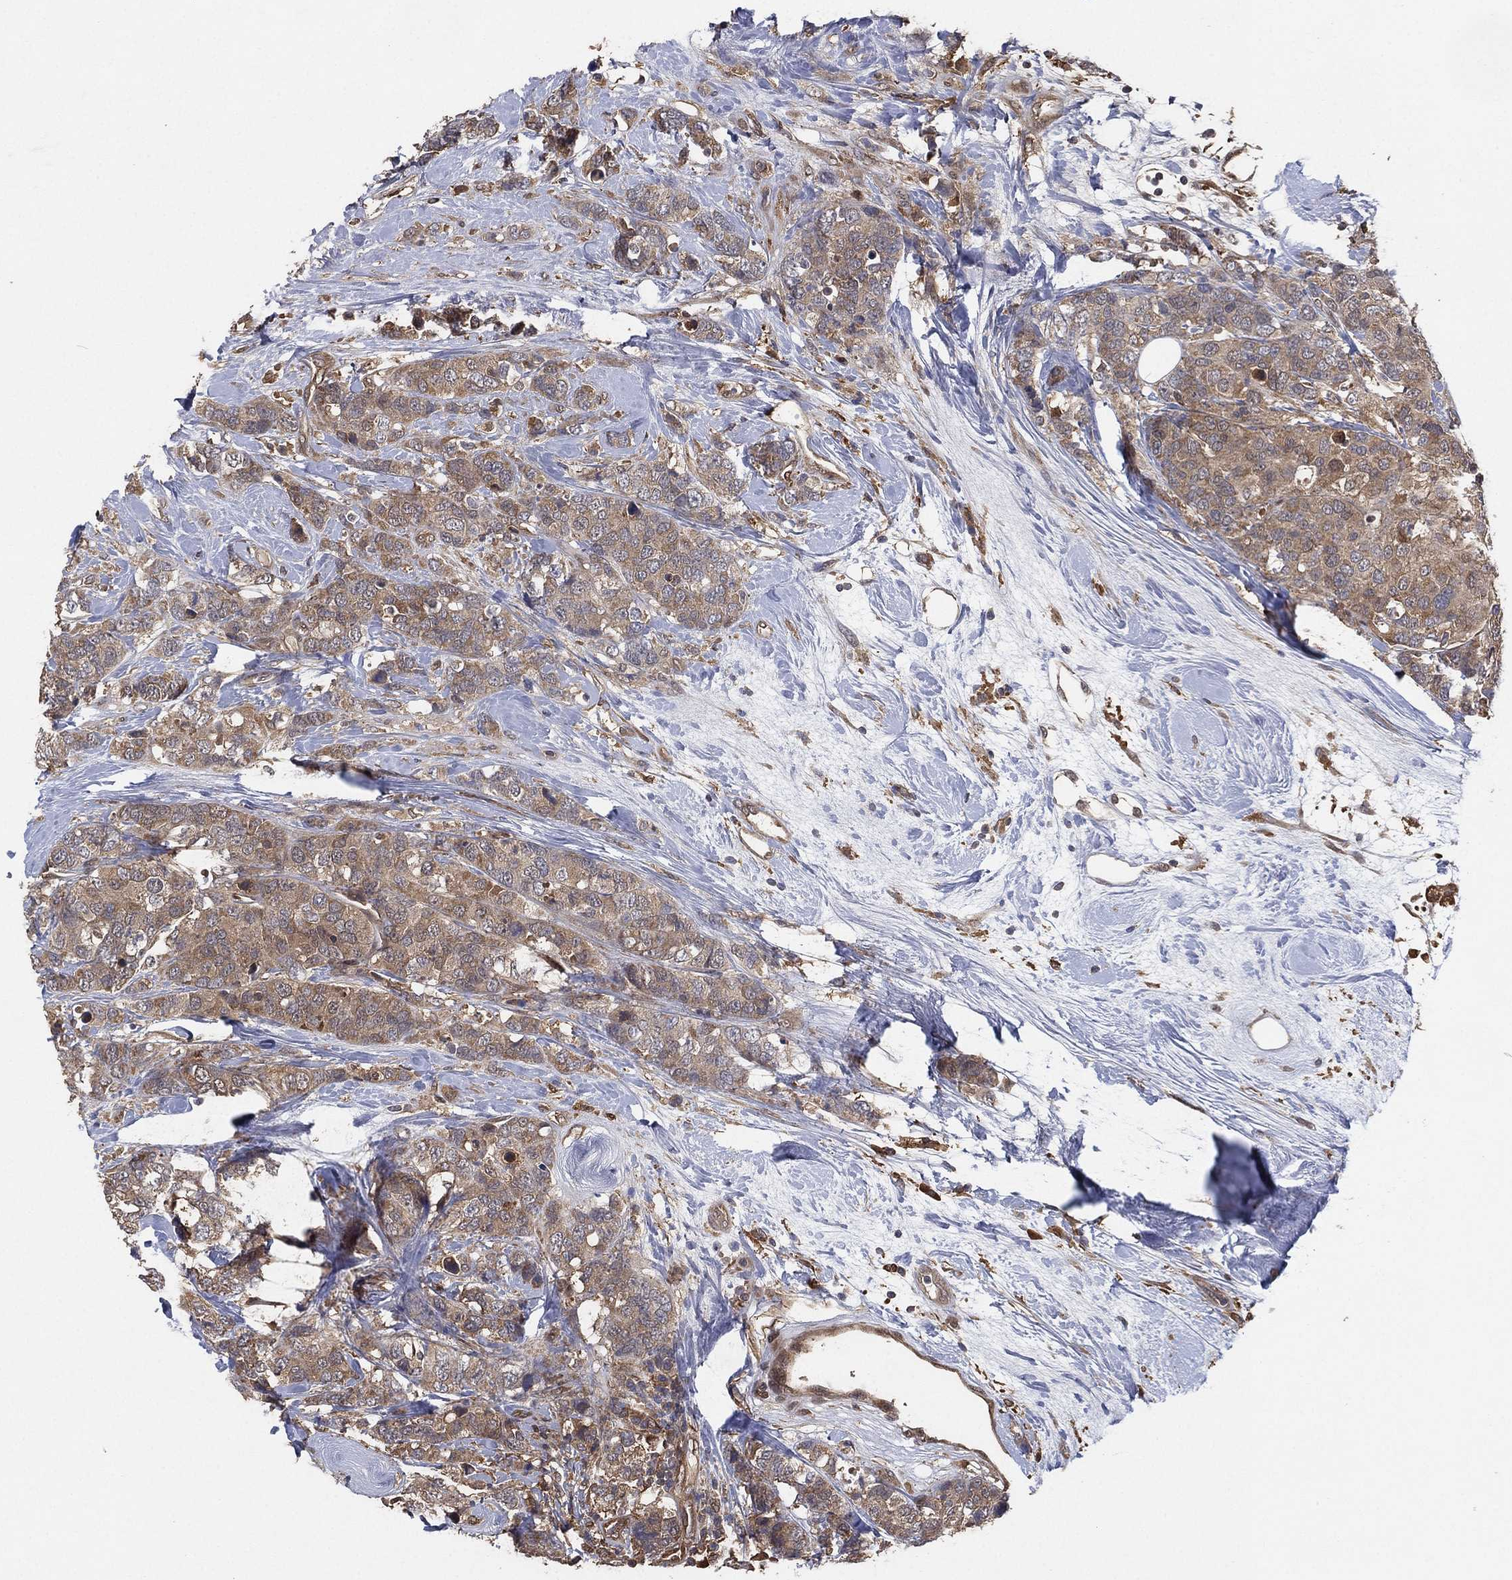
{"staining": {"intensity": "moderate", "quantity": "<25%", "location": "cytoplasmic/membranous"}, "tissue": "breast cancer", "cell_type": "Tumor cells", "image_type": "cancer", "snomed": [{"axis": "morphology", "description": "Lobular carcinoma"}, {"axis": "topography", "description": "Breast"}], "caption": "Human breast lobular carcinoma stained with a protein marker displays moderate staining in tumor cells.", "gene": "PSMG4", "patient": {"sex": "female", "age": 59}}